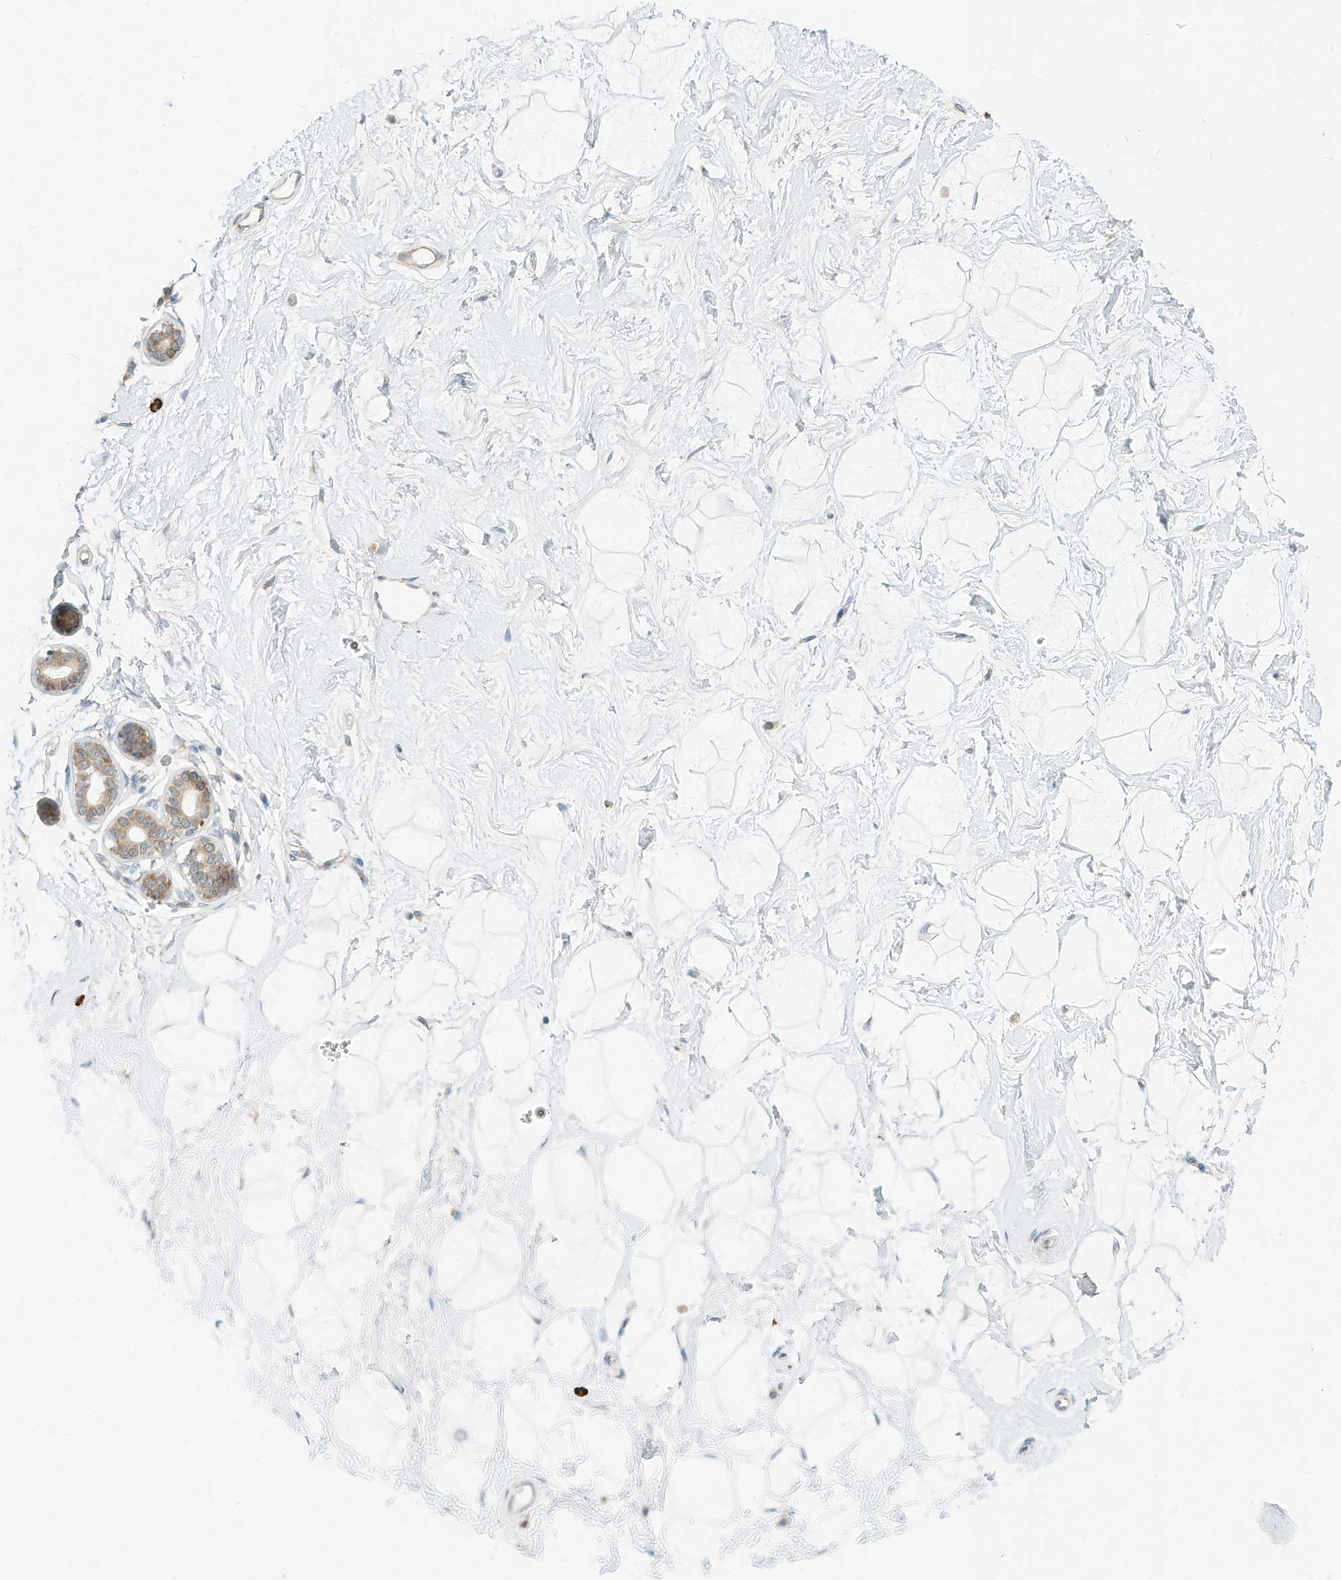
{"staining": {"intensity": "negative", "quantity": "none", "location": "none"}, "tissue": "breast", "cell_type": "Adipocytes", "image_type": "normal", "snomed": [{"axis": "morphology", "description": "Normal tissue, NOS"}, {"axis": "morphology", "description": "Adenoma, NOS"}, {"axis": "topography", "description": "Breast"}], "caption": "DAB (3,3'-diaminobenzidine) immunohistochemical staining of normal breast shows no significant positivity in adipocytes. (IHC, brightfield microscopy, high magnification).", "gene": "STT3A", "patient": {"sex": "female", "age": 23}}